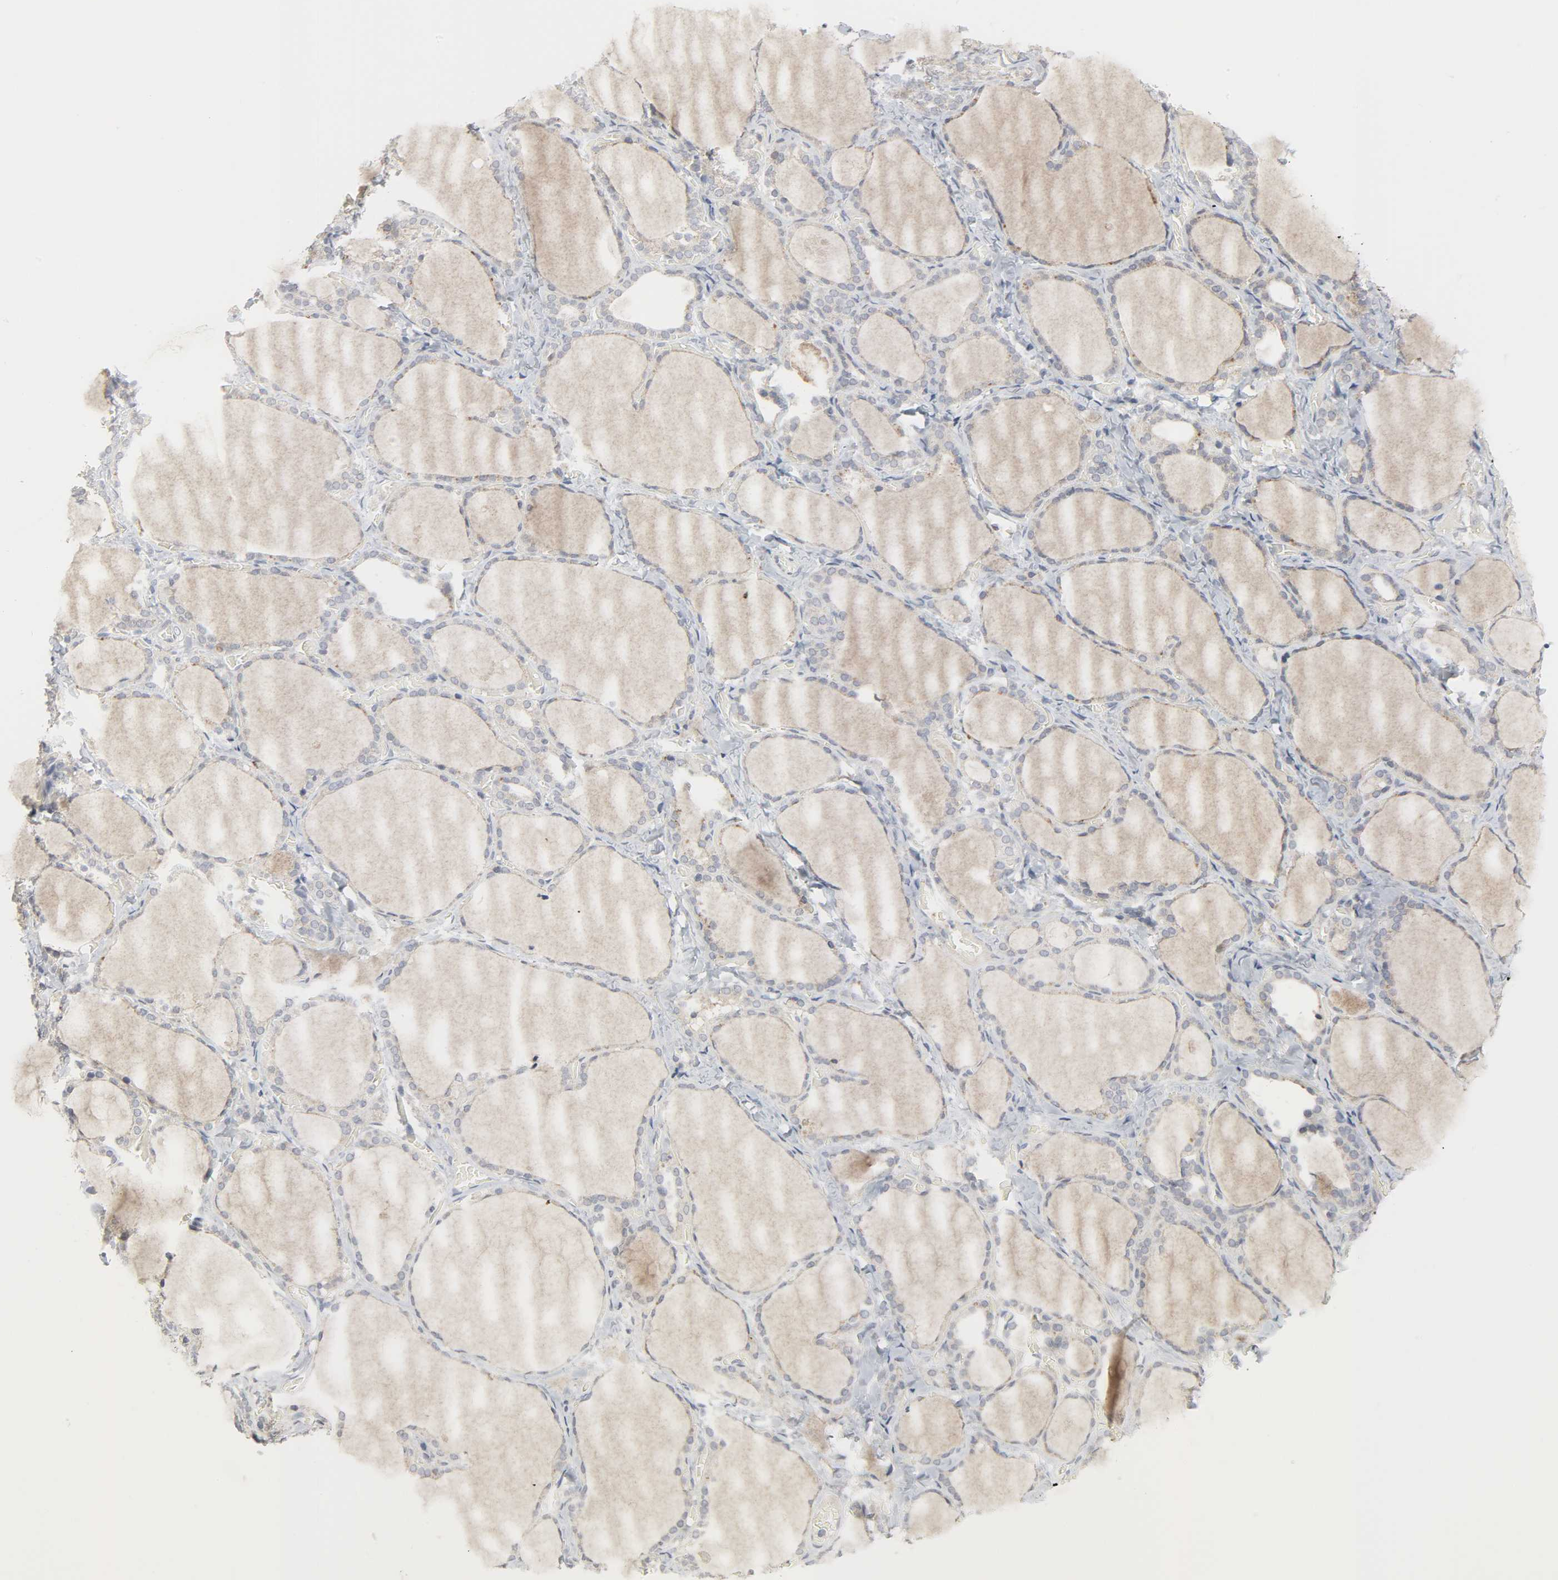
{"staining": {"intensity": "moderate", "quantity": ">75%", "location": "cytoplasmic/membranous"}, "tissue": "thyroid gland", "cell_type": "Glandular cells", "image_type": "normal", "snomed": [{"axis": "morphology", "description": "Normal tissue, NOS"}, {"axis": "morphology", "description": "Papillary adenocarcinoma, NOS"}, {"axis": "topography", "description": "Thyroid gland"}], "caption": "Immunohistochemistry (IHC) micrograph of normal human thyroid gland stained for a protein (brown), which demonstrates medium levels of moderate cytoplasmic/membranous staining in approximately >75% of glandular cells.", "gene": "CLIP1", "patient": {"sex": "female", "age": 30}}